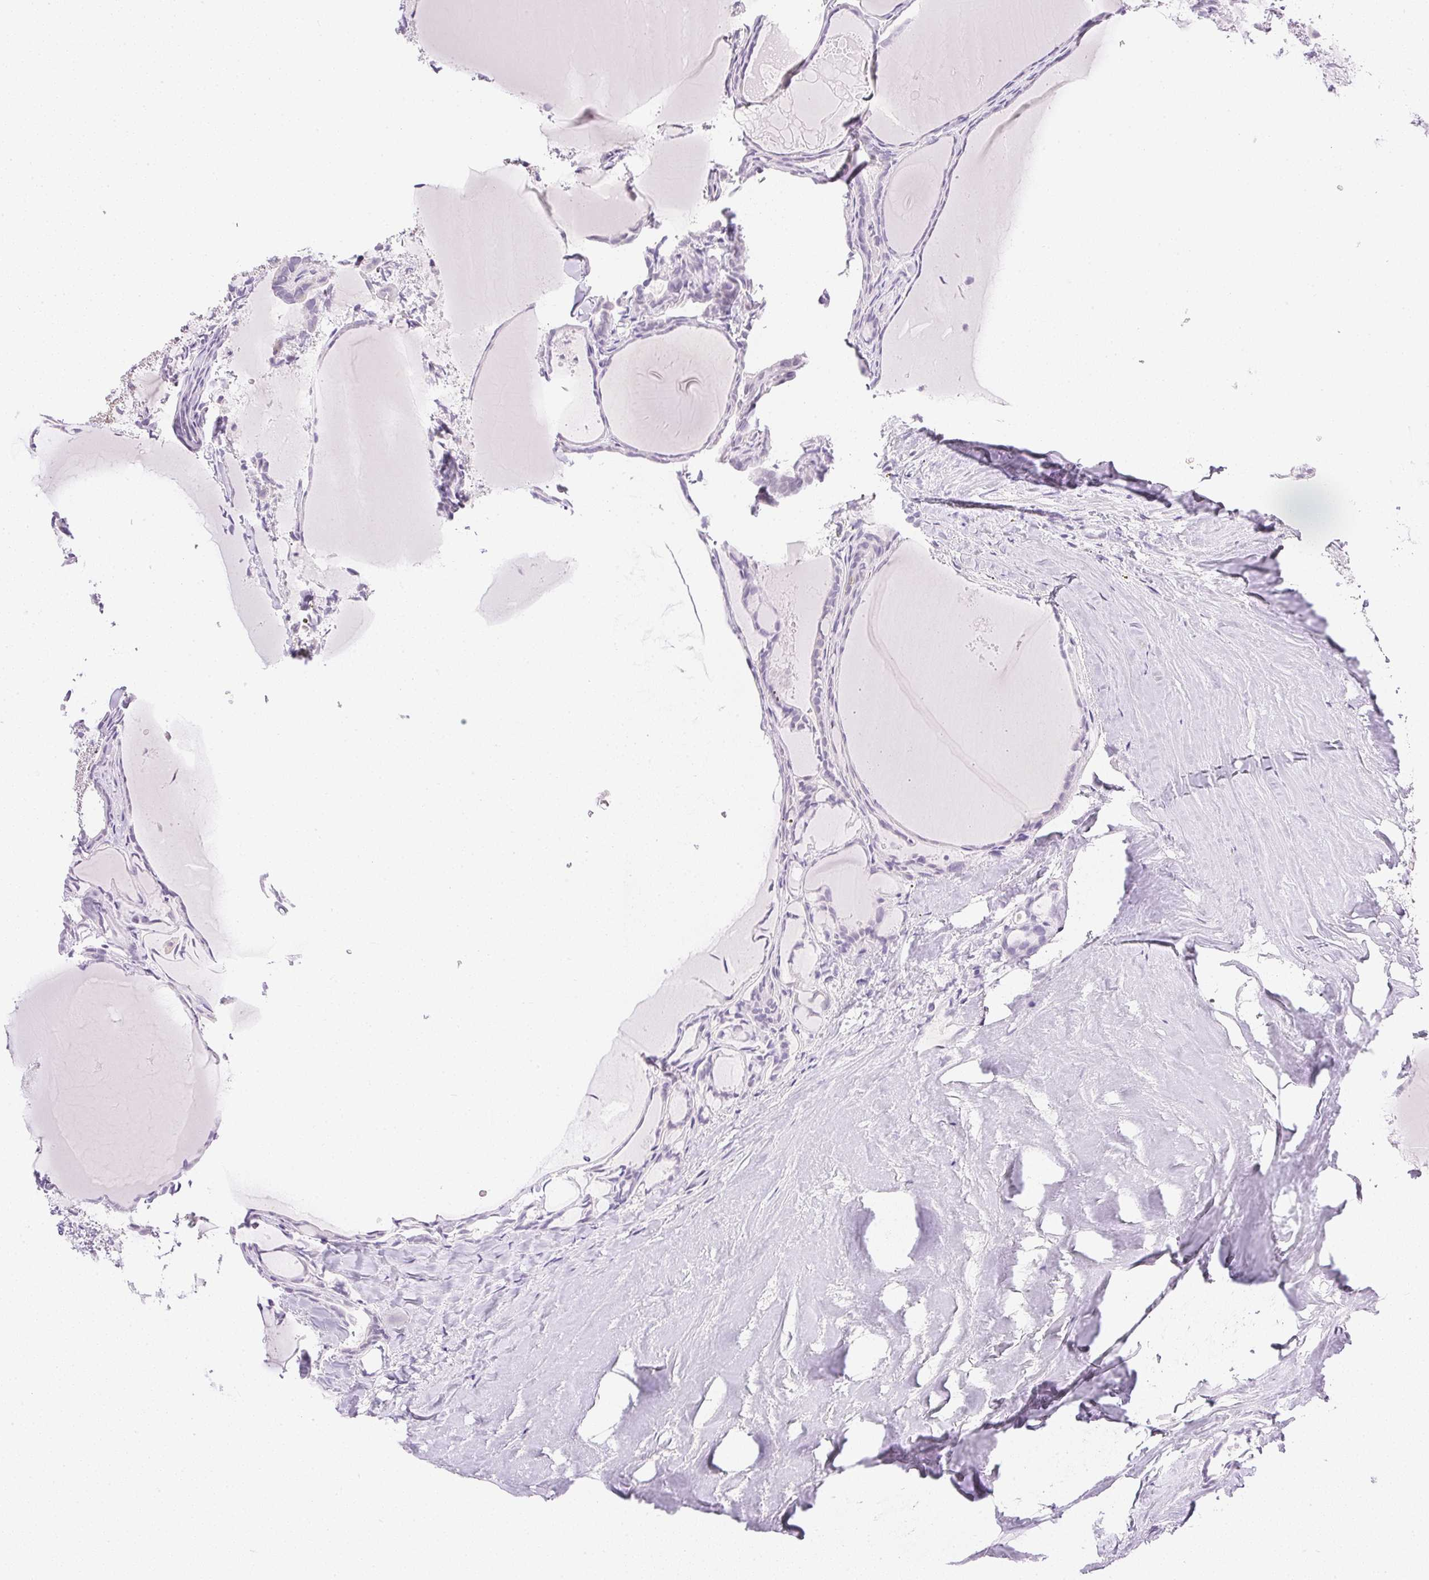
{"staining": {"intensity": "negative", "quantity": "none", "location": "none"}, "tissue": "thyroid cancer", "cell_type": "Tumor cells", "image_type": "cancer", "snomed": [{"axis": "morphology", "description": "Papillary adenocarcinoma, NOS"}, {"axis": "topography", "description": "Thyroid gland"}], "caption": "Immunohistochemical staining of thyroid papillary adenocarcinoma exhibits no significant positivity in tumor cells.", "gene": "CPB1", "patient": {"sex": "female", "age": 46}}